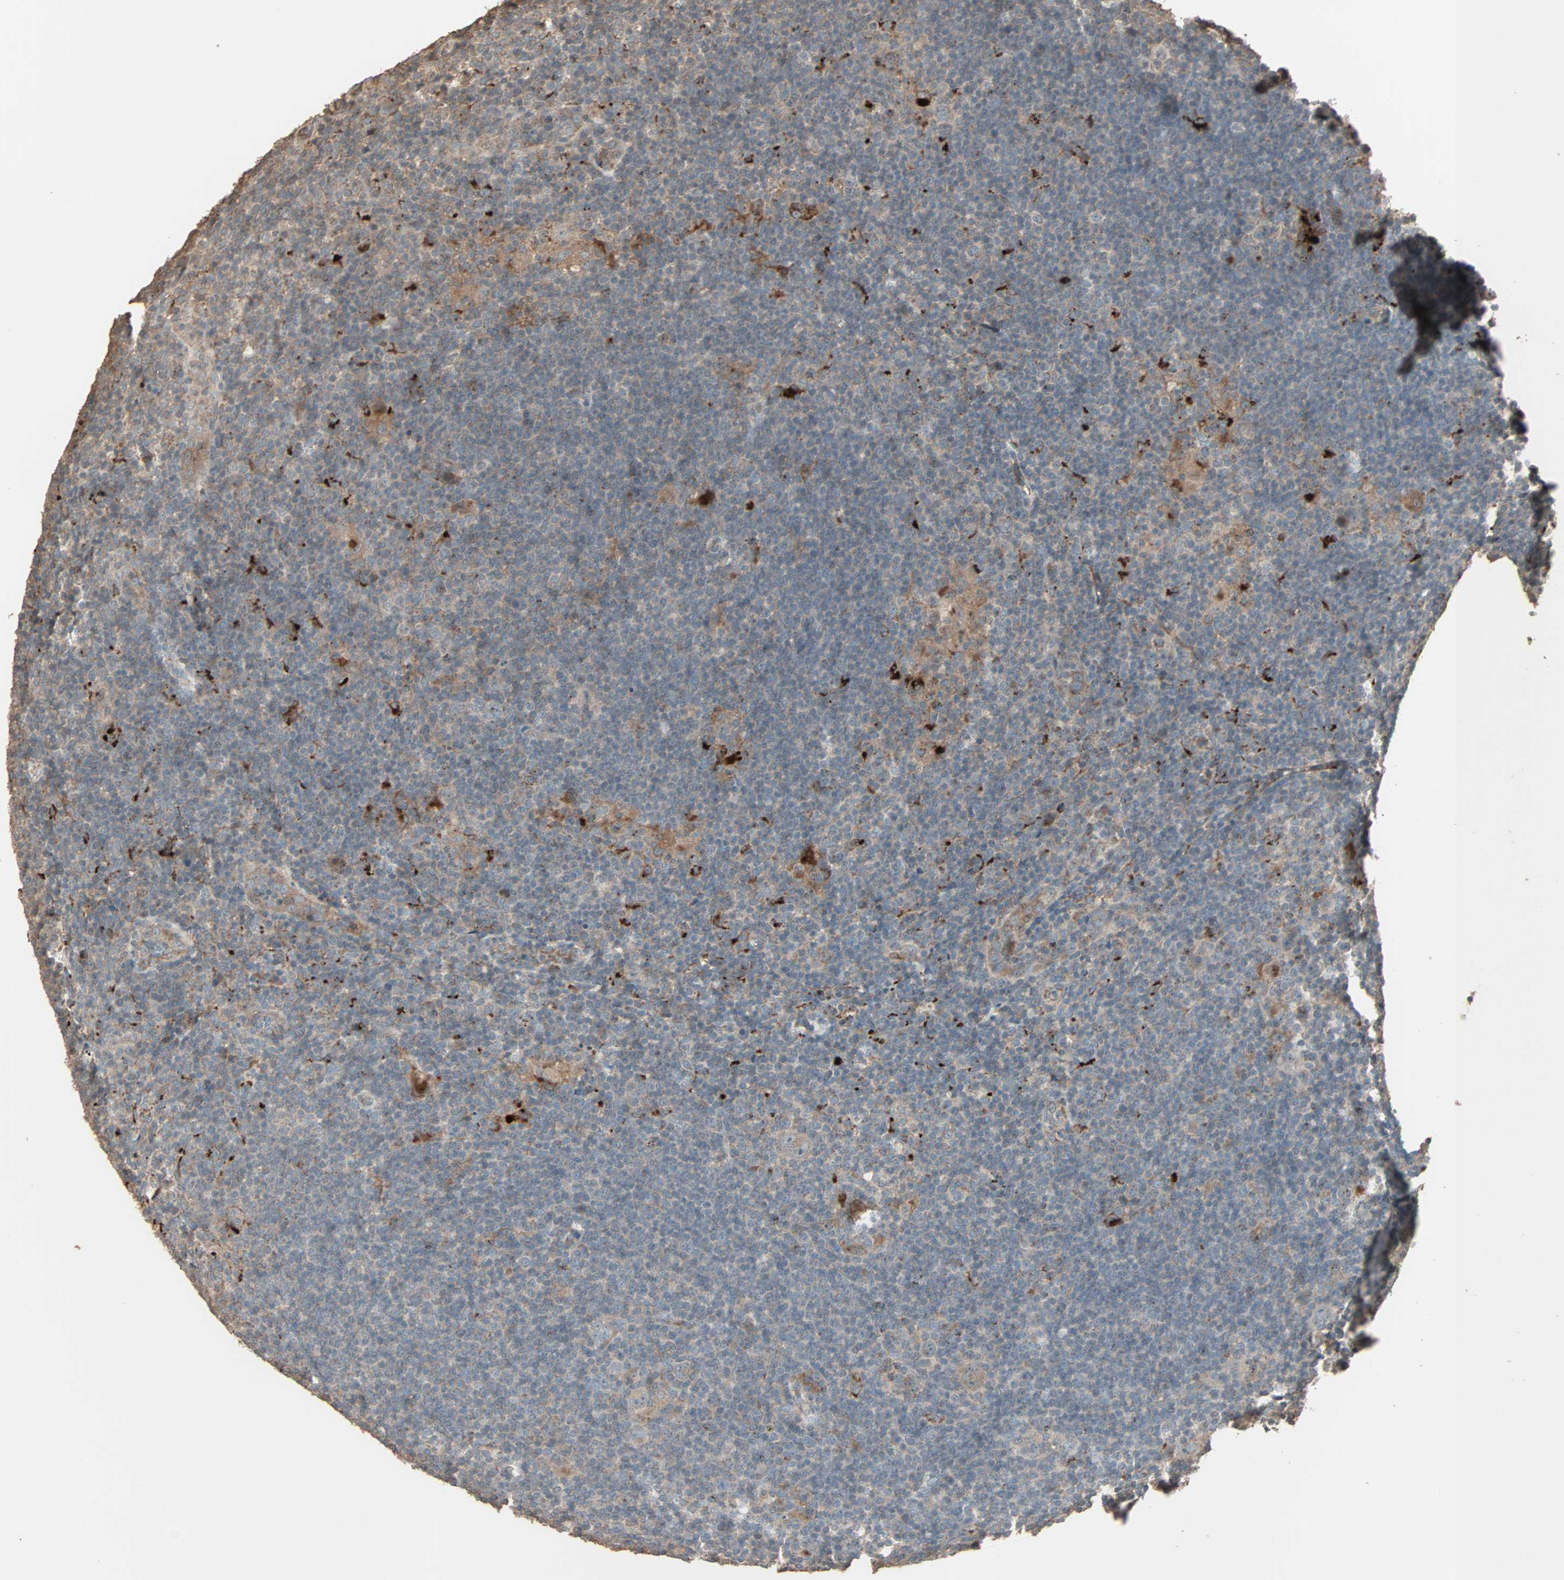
{"staining": {"intensity": "weak", "quantity": ">75%", "location": "cytoplasmic/membranous"}, "tissue": "lymphoma", "cell_type": "Tumor cells", "image_type": "cancer", "snomed": [{"axis": "morphology", "description": "Hodgkin's disease, NOS"}, {"axis": "topography", "description": "Lymph node"}], "caption": "A brown stain labels weak cytoplasmic/membranous staining of a protein in human Hodgkin's disease tumor cells. (Stains: DAB in brown, nuclei in blue, Microscopy: brightfield microscopy at high magnification).", "gene": "CALCRL", "patient": {"sex": "female", "age": 57}}